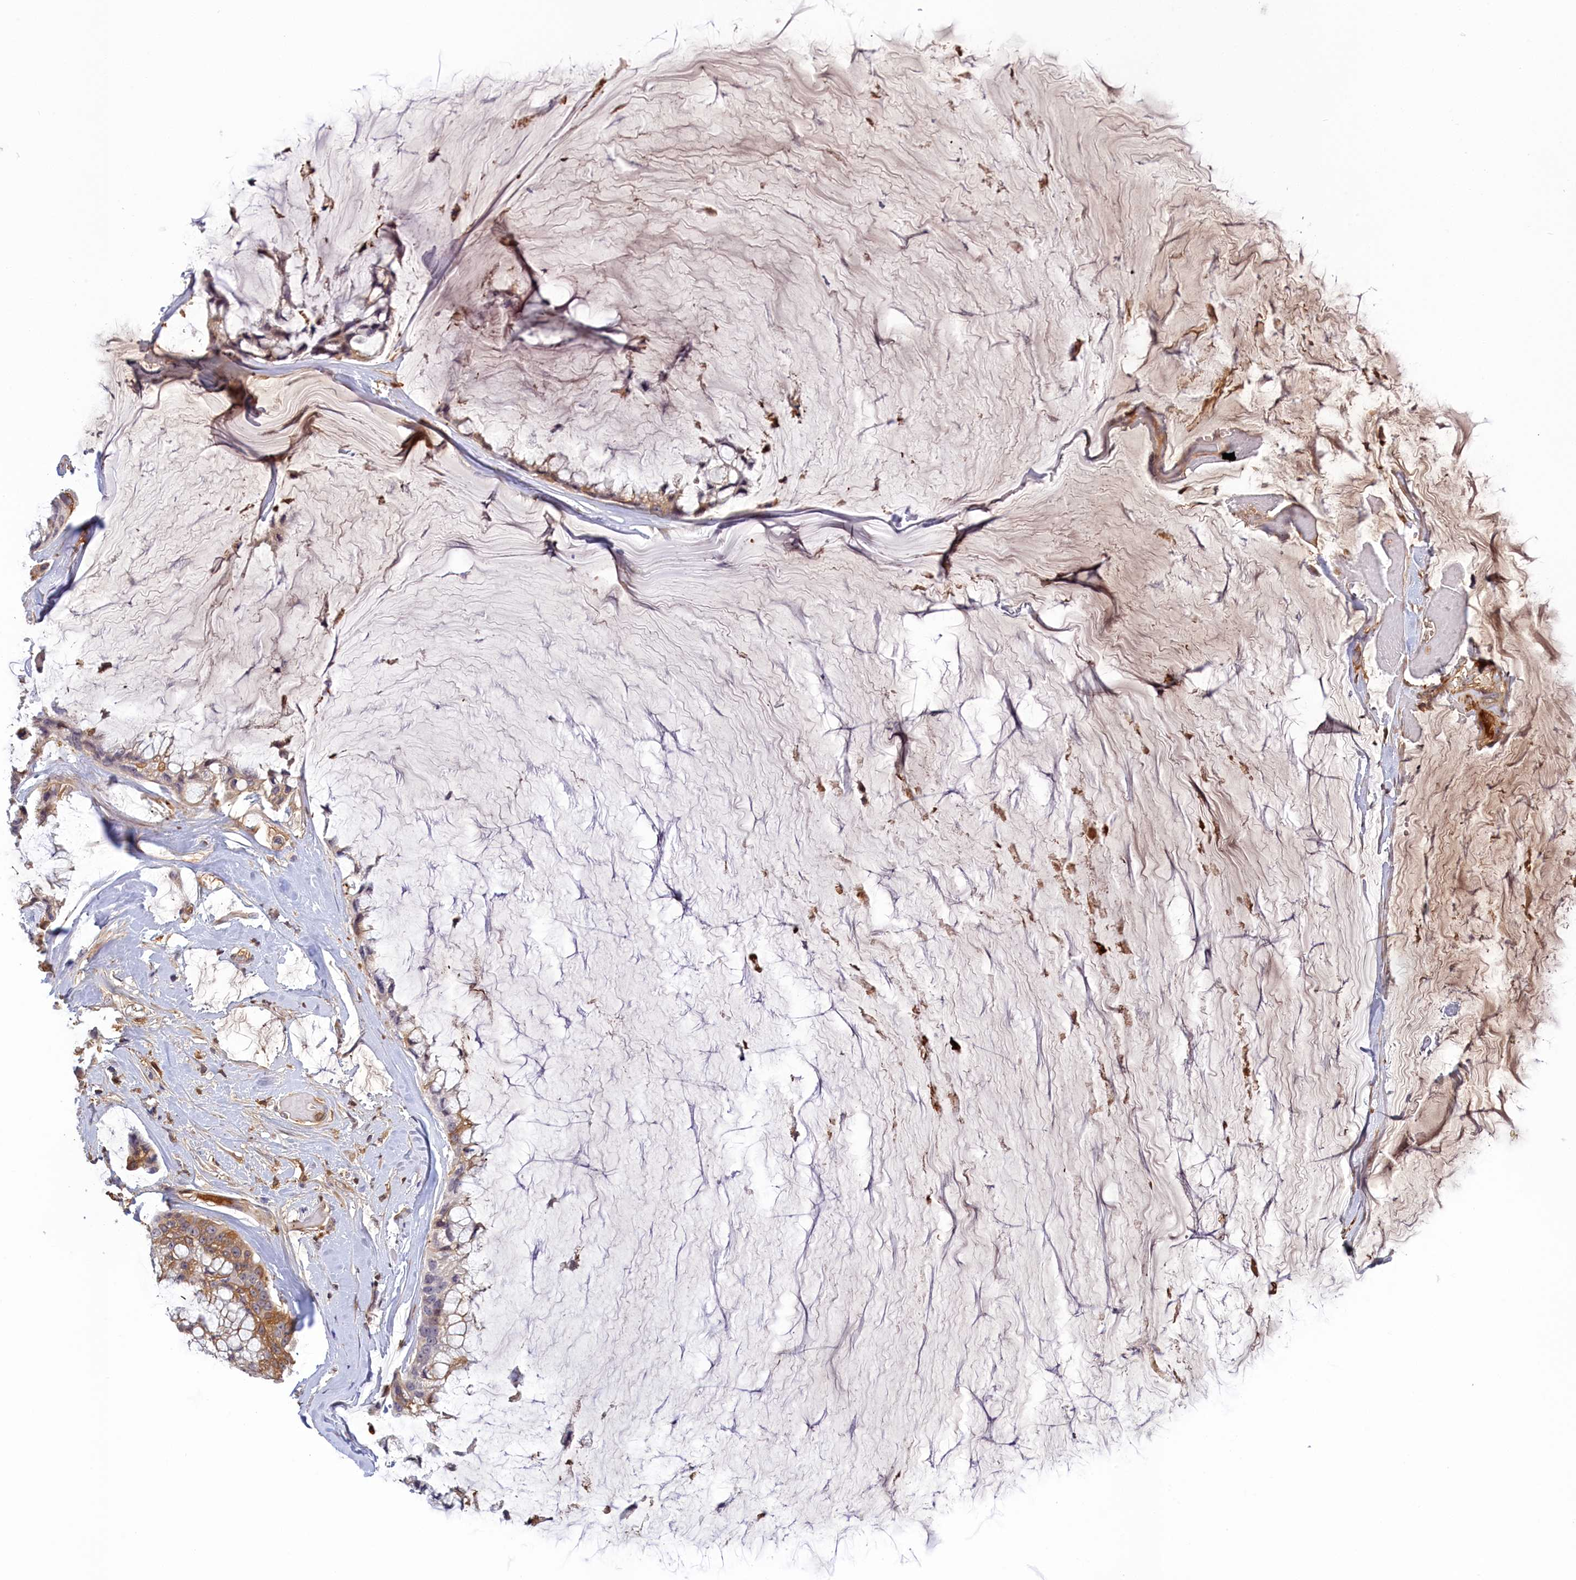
{"staining": {"intensity": "moderate", "quantity": "<25%", "location": "cytoplasmic/membranous"}, "tissue": "ovarian cancer", "cell_type": "Tumor cells", "image_type": "cancer", "snomed": [{"axis": "morphology", "description": "Cystadenocarcinoma, mucinous, NOS"}, {"axis": "topography", "description": "Ovary"}], "caption": "Immunohistochemical staining of mucinous cystadenocarcinoma (ovarian) displays low levels of moderate cytoplasmic/membranous protein positivity in about <25% of tumor cells. Ihc stains the protein in brown and the nuclei are stained blue.", "gene": "RRAD", "patient": {"sex": "female", "age": 39}}